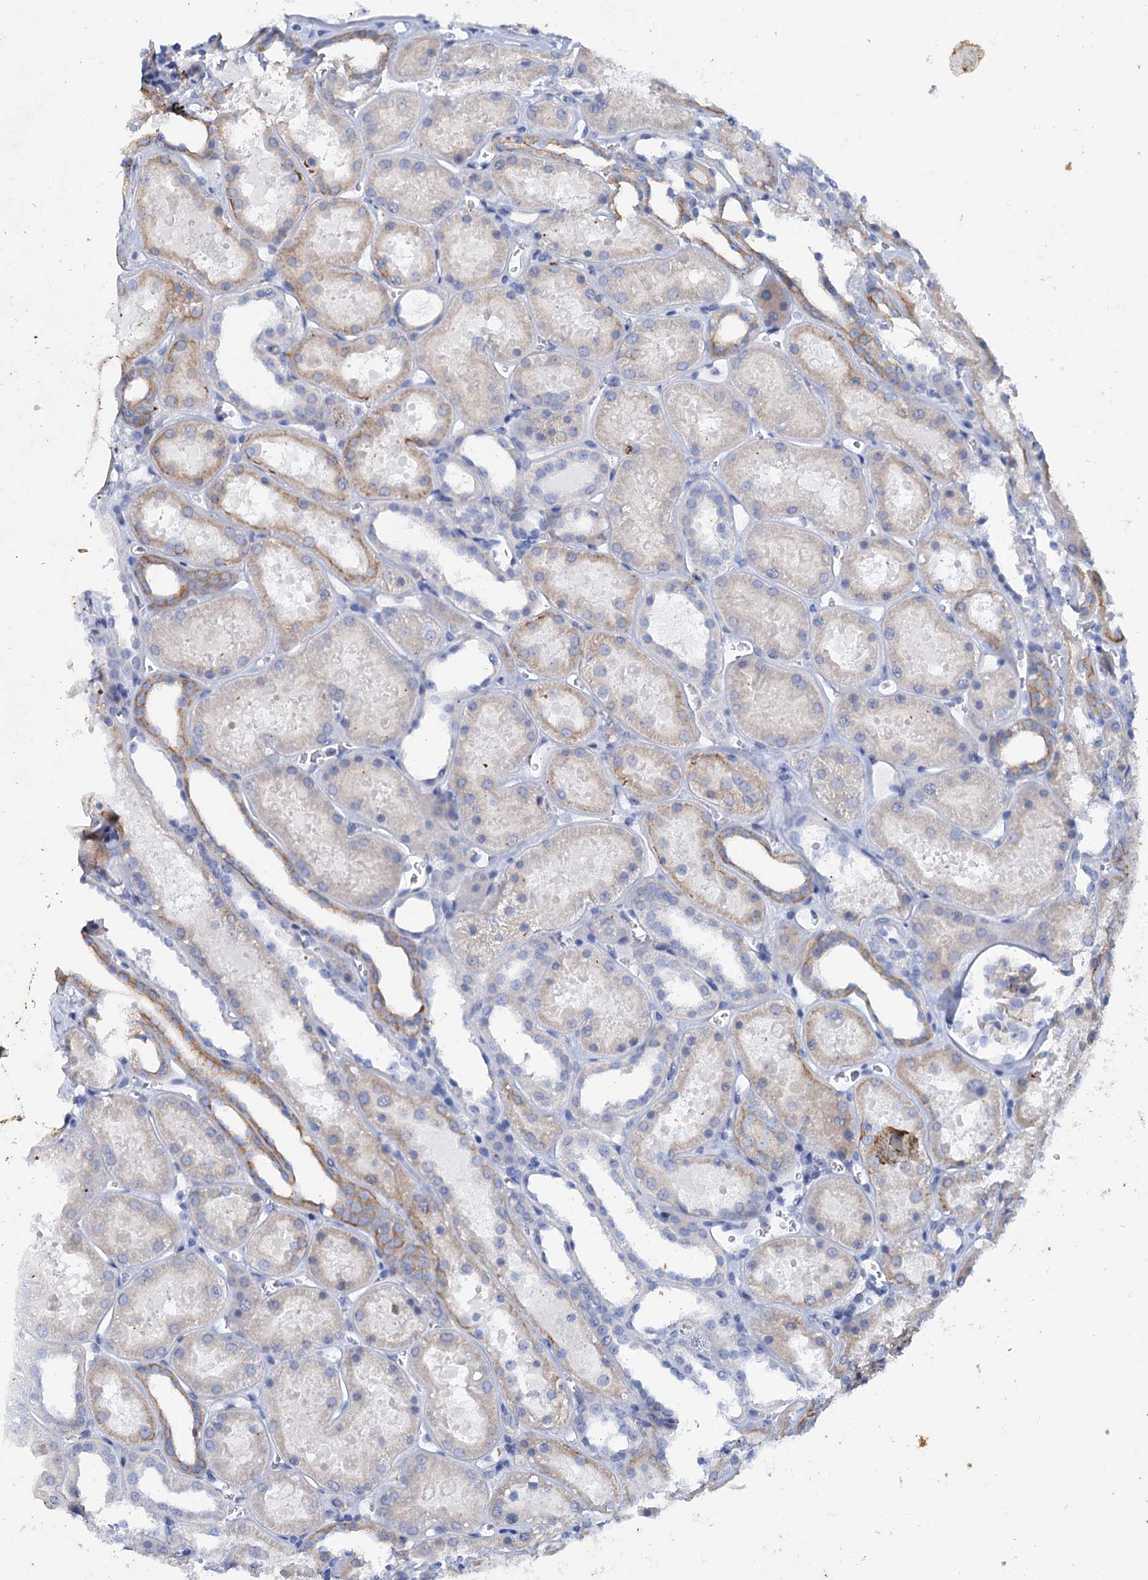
{"staining": {"intensity": "moderate", "quantity": ">75%", "location": "cytoplasmic/membranous"}, "tissue": "kidney", "cell_type": "Cells in glomeruli", "image_type": "normal", "snomed": [{"axis": "morphology", "description": "Normal tissue, NOS"}, {"axis": "topography", "description": "Kidney"}], "caption": "Unremarkable kidney was stained to show a protein in brown. There is medium levels of moderate cytoplasmic/membranous expression in about >75% of cells in glomeruli.", "gene": "FAAP20", "patient": {"sex": "female", "age": 41}}